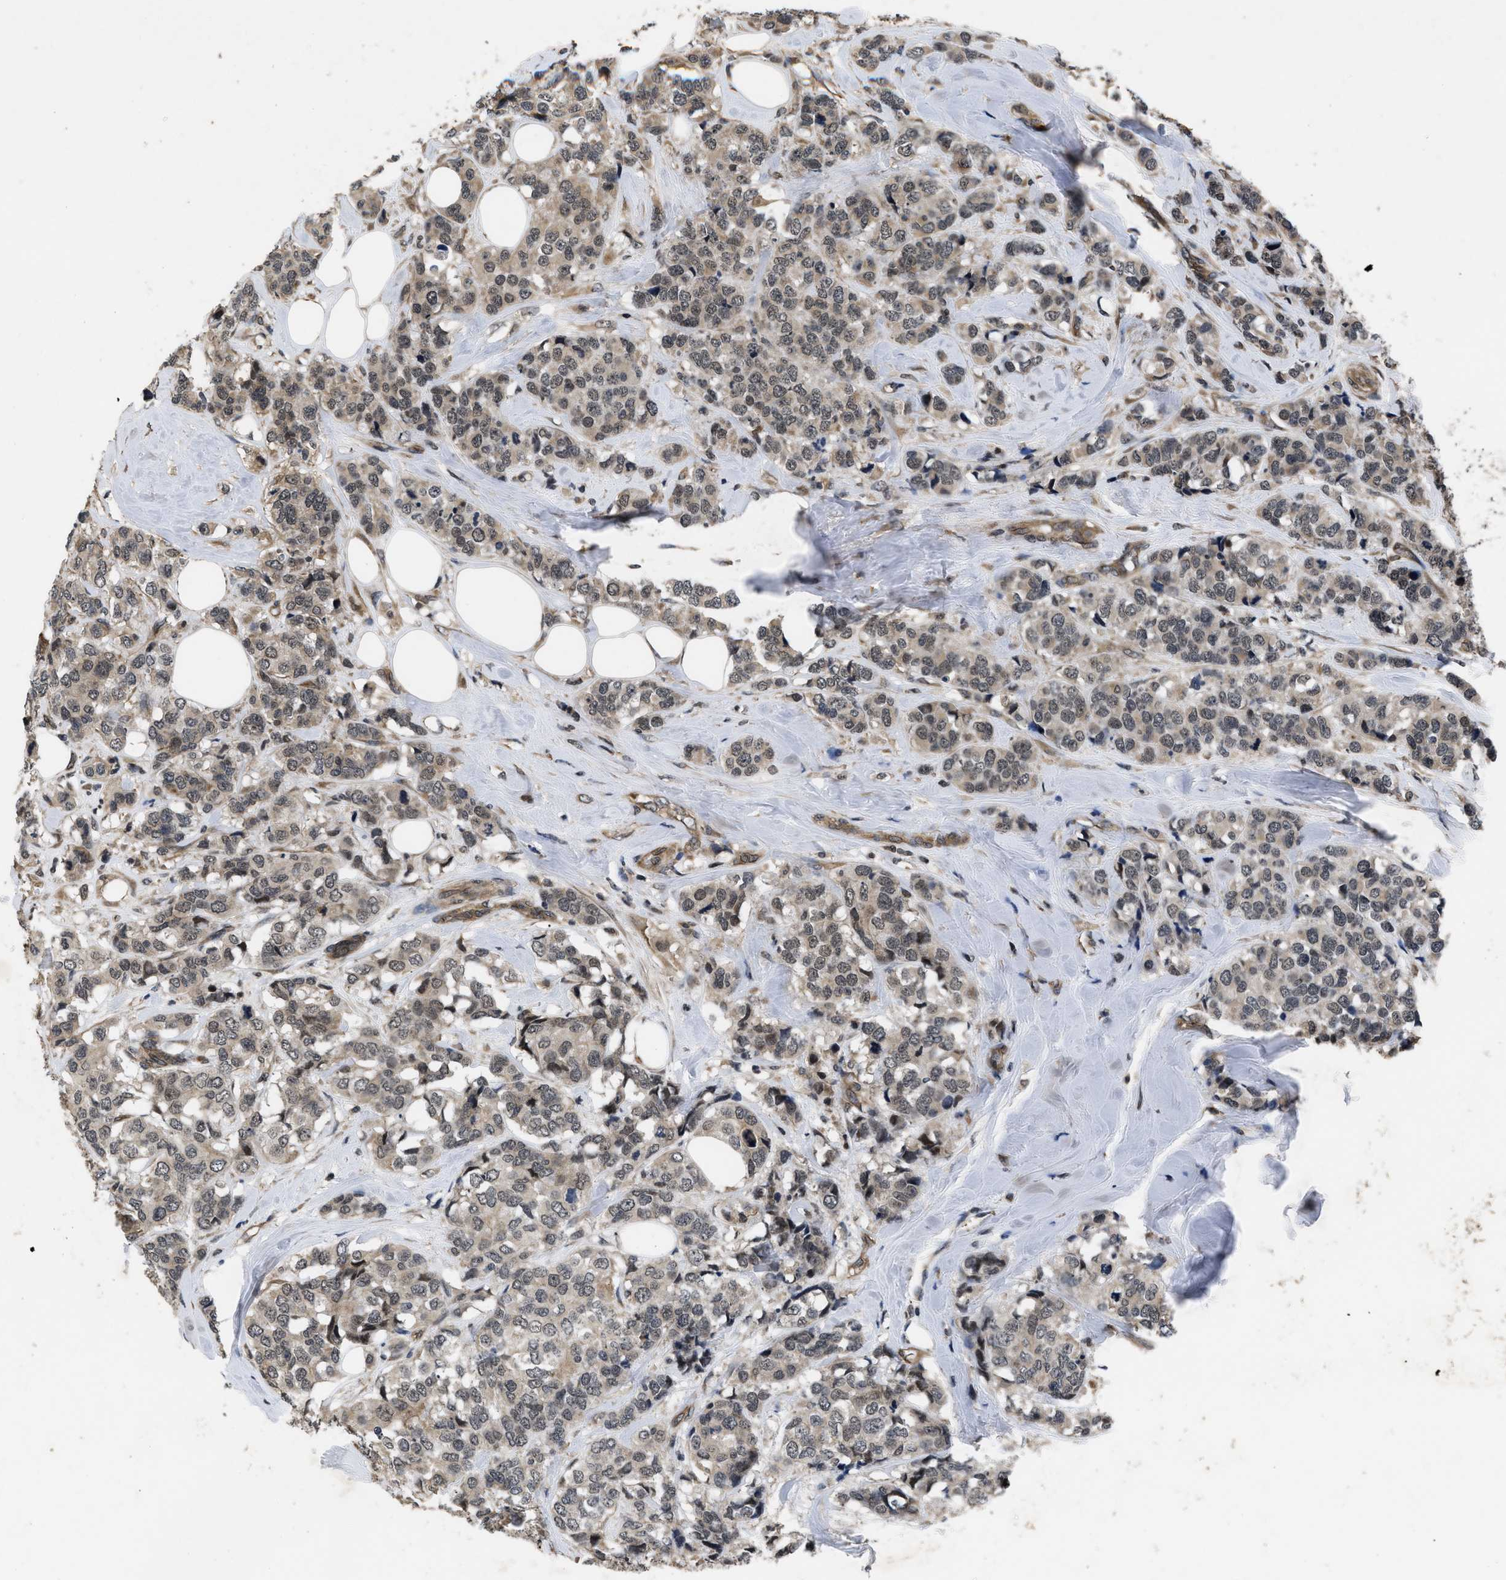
{"staining": {"intensity": "weak", "quantity": ">75%", "location": "cytoplasmic/membranous"}, "tissue": "breast cancer", "cell_type": "Tumor cells", "image_type": "cancer", "snomed": [{"axis": "morphology", "description": "Lobular carcinoma"}, {"axis": "topography", "description": "Breast"}], "caption": "This is an image of immunohistochemistry (IHC) staining of lobular carcinoma (breast), which shows weak positivity in the cytoplasmic/membranous of tumor cells.", "gene": "DNAJC14", "patient": {"sex": "female", "age": 59}}